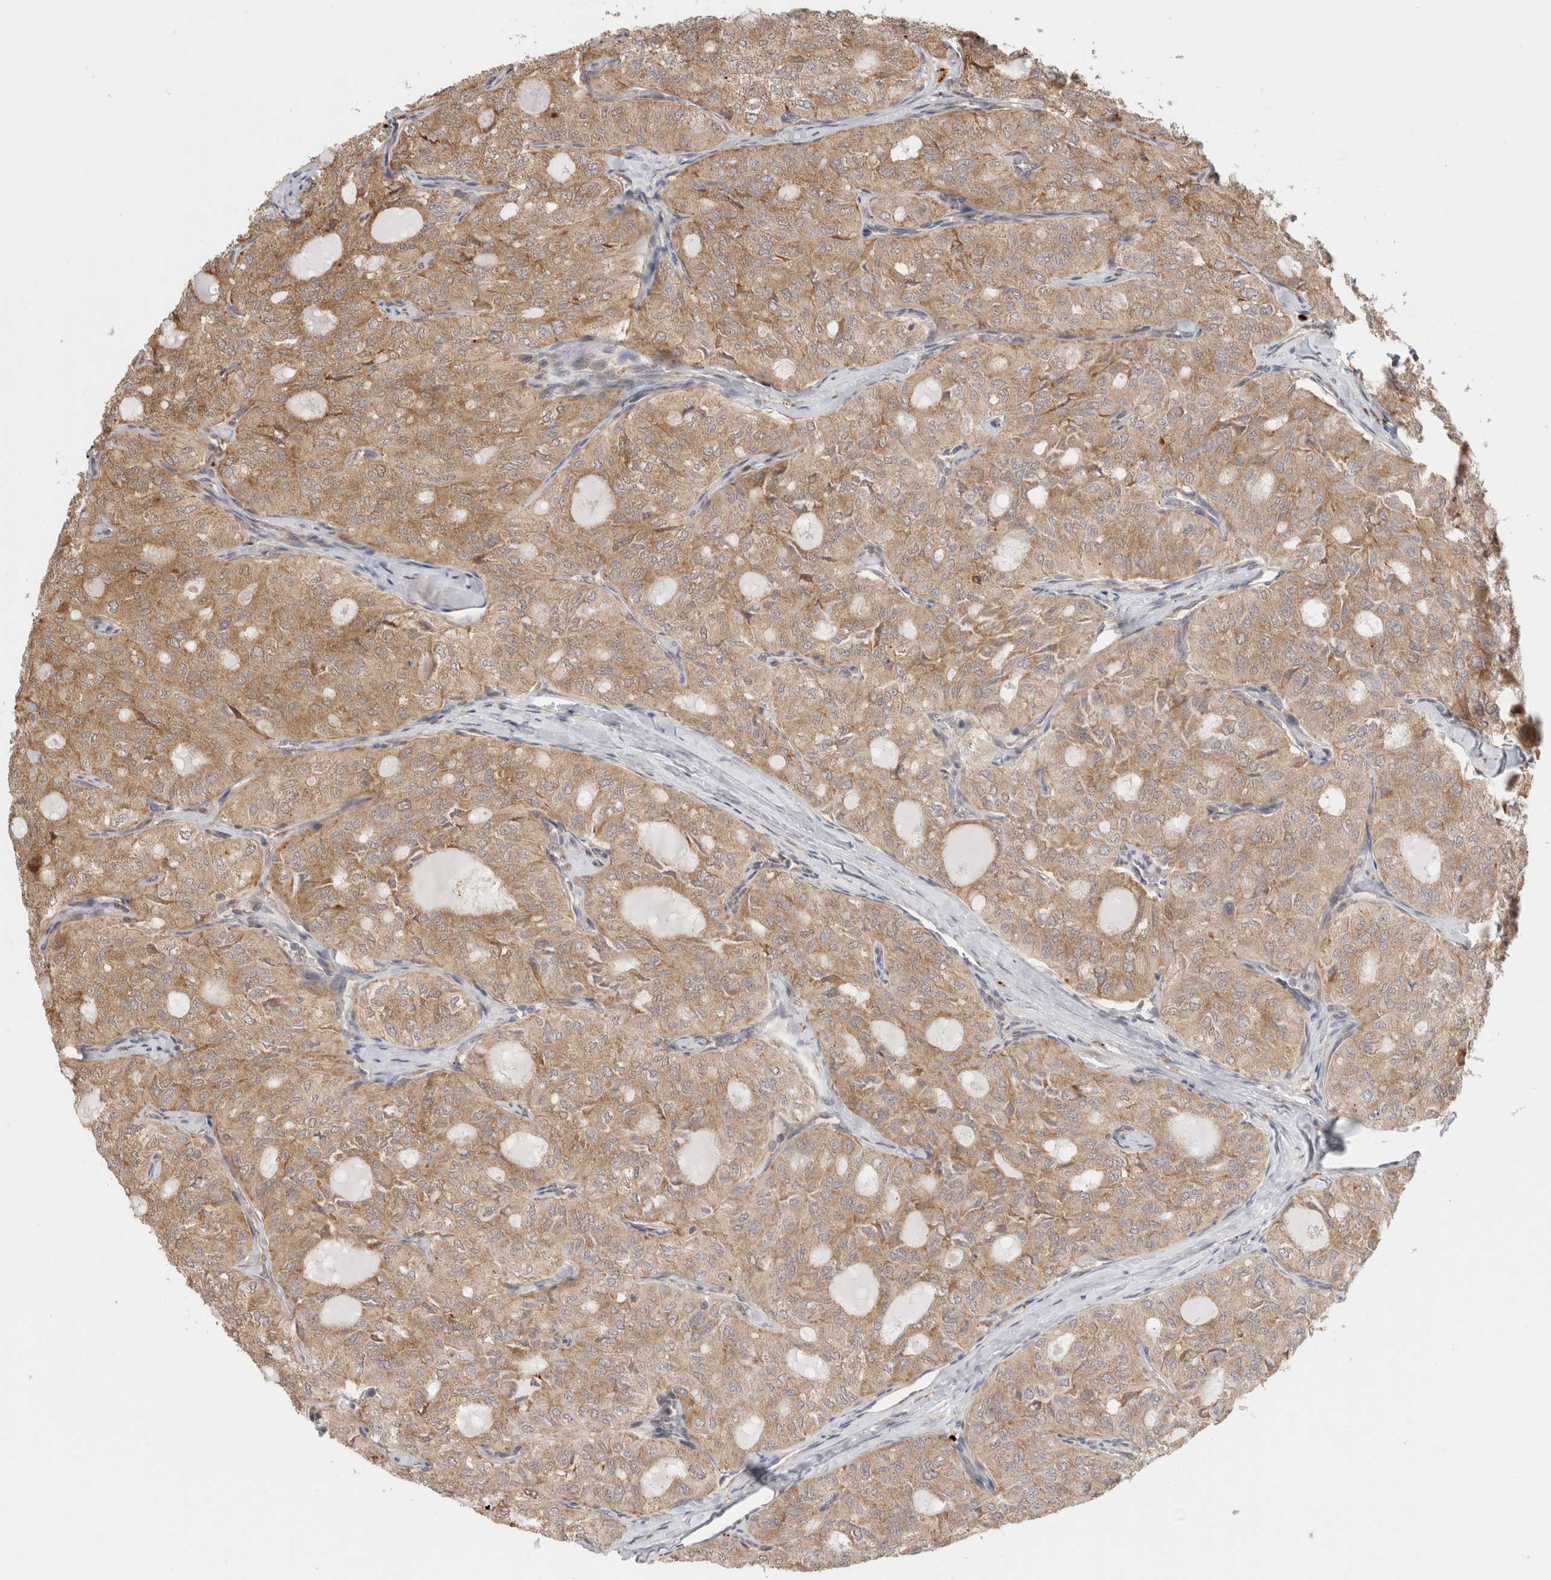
{"staining": {"intensity": "weak", "quantity": ">75%", "location": "cytoplasmic/membranous"}, "tissue": "thyroid cancer", "cell_type": "Tumor cells", "image_type": "cancer", "snomed": [{"axis": "morphology", "description": "Follicular adenoma carcinoma, NOS"}, {"axis": "topography", "description": "Thyroid gland"}], "caption": "High-magnification brightfield microscopy of thyroid follicular adenoma carcinoma stained with DAB (brown) and counterstained with hematoxylin (blue). tumor cells exhibit weak cytoplasmic/membranous expression is present in about>75% of cells.", "gene": "ACTL9", "patient": {"sex": "male", "age": 75}}